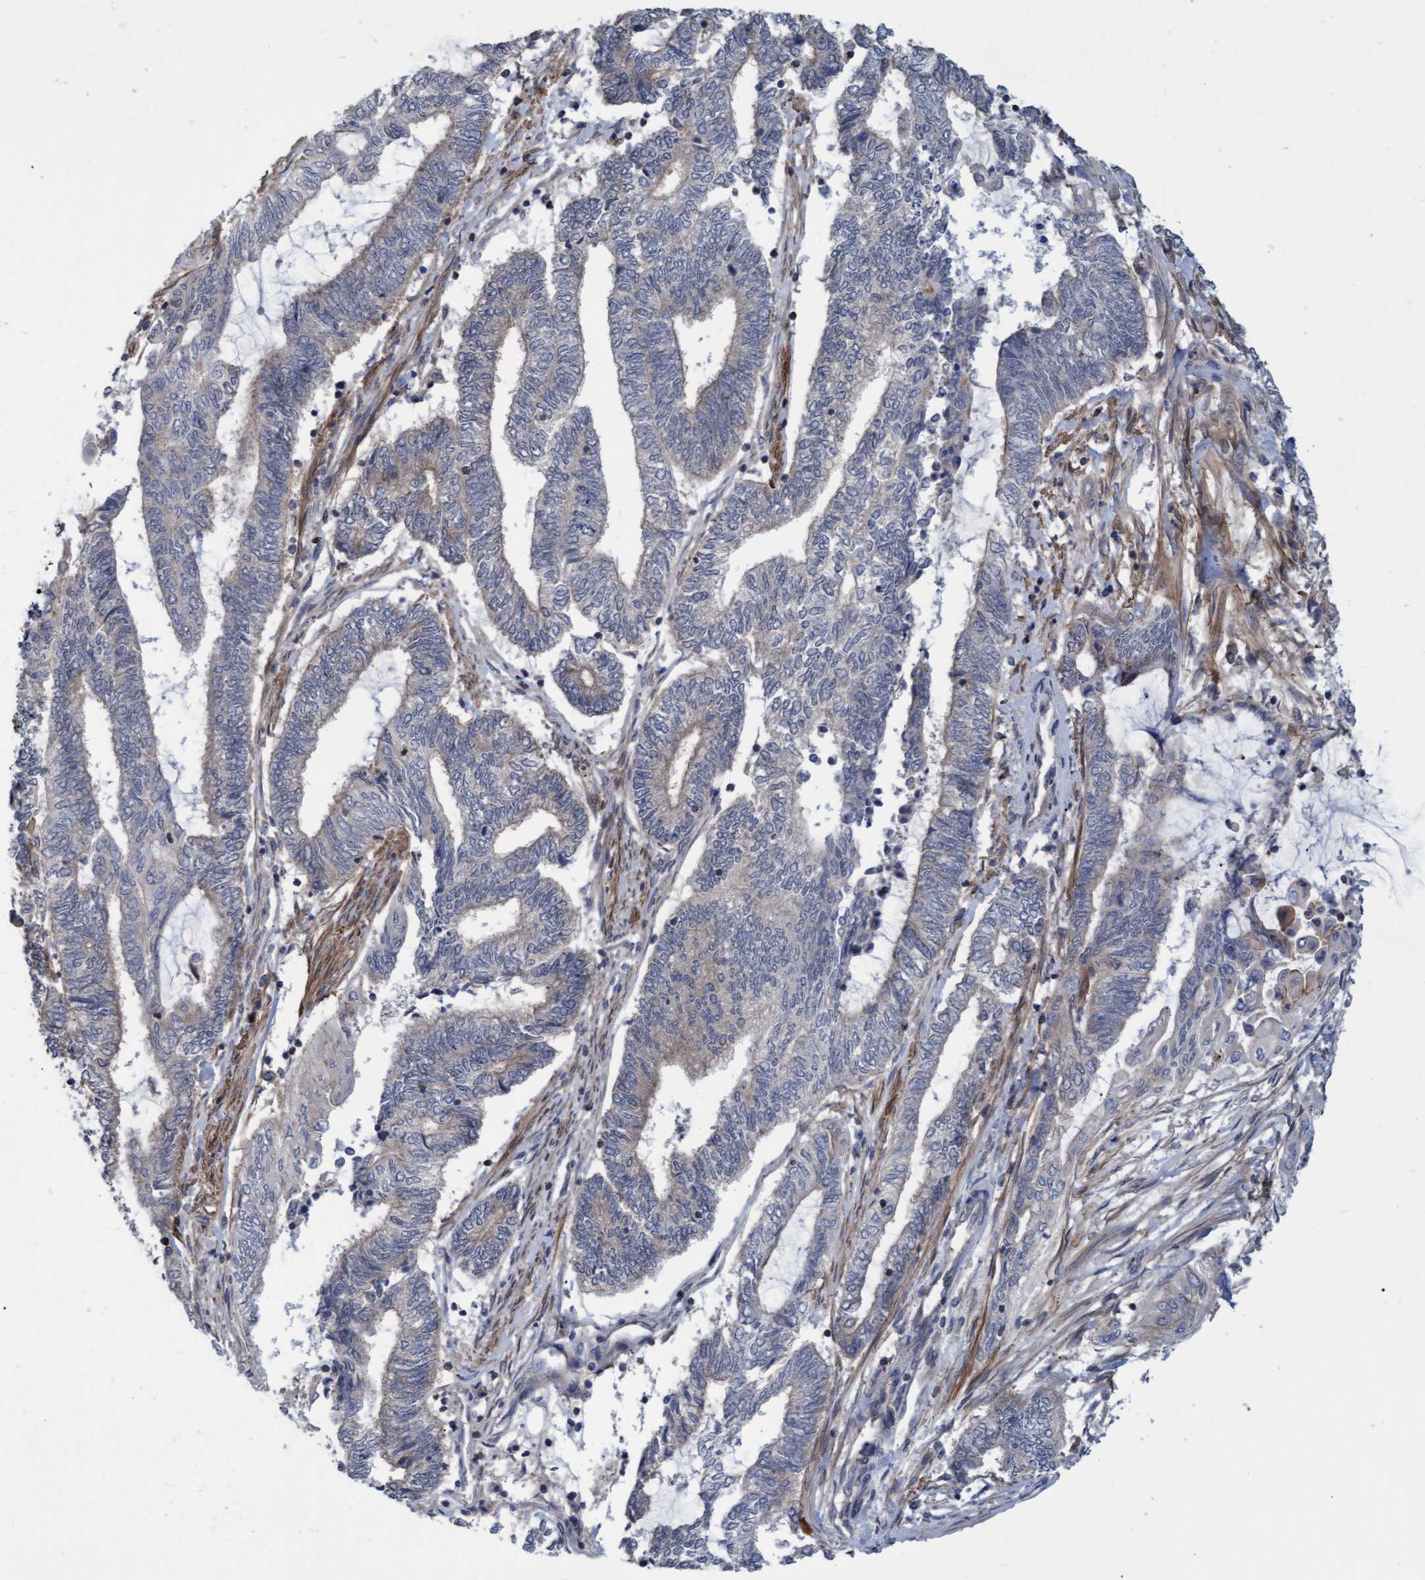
{"staining": {"intensity": "negative", "quantity": "none", "location": "none"}, "tissue": "endometrial cancer", "cell_type": "Tumor cells", "image_type": "cancer", "snomed": [{"axis": "morphology", "description": "Adenocarcinoma, NOS"}, {"axis": "topography", "description": "Uterus"}, {"axis": "topography", "description": "Endometrium"}], "caption": "IHC micrograph of human adenocarcinoma (endometrial) stained for a protein (brown), which reveals no positivity in tumor cells.", "gene": "NAA15", "patient": {"sex": "female", "age": 70}}